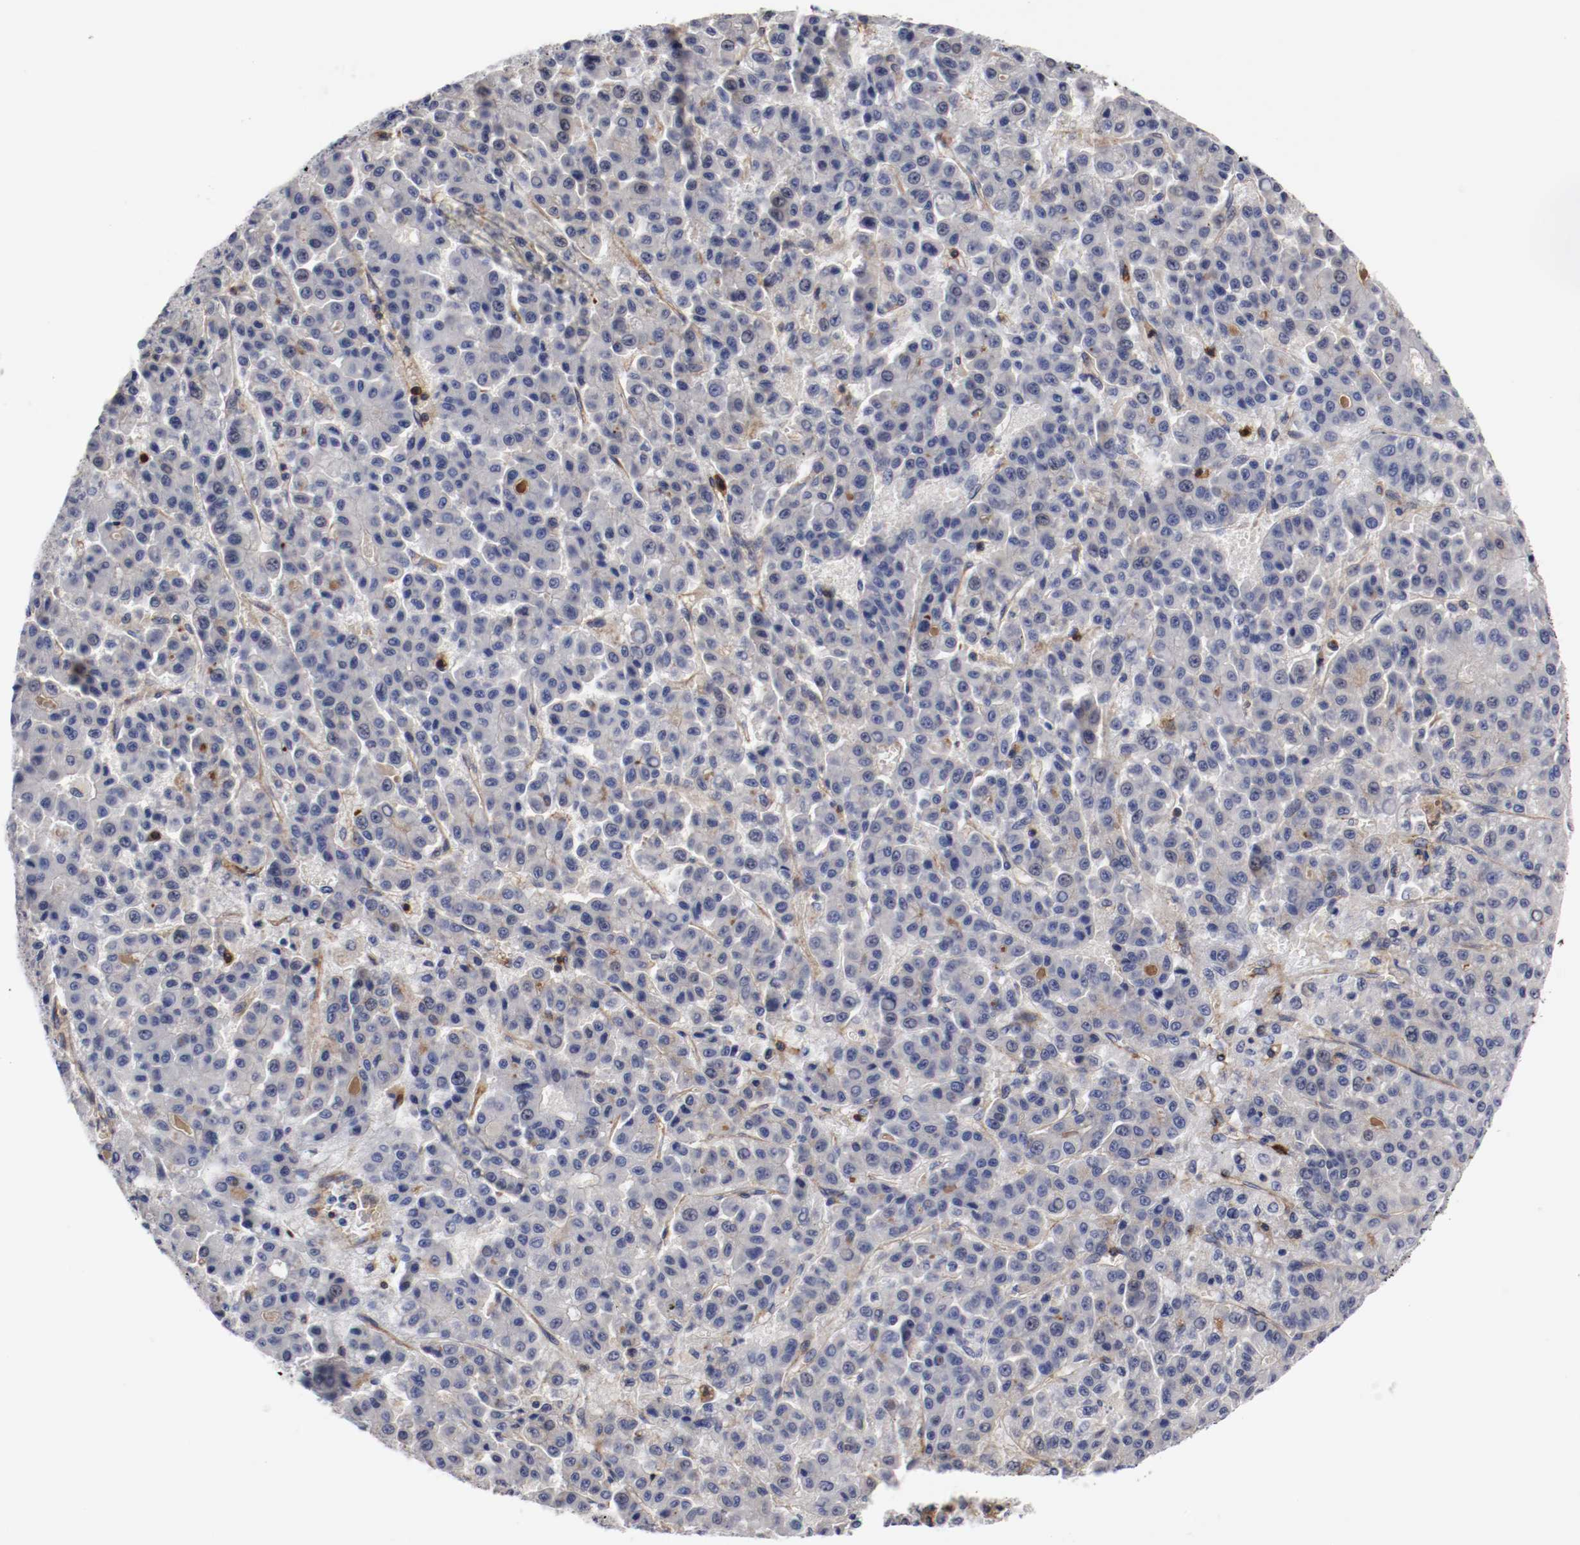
{"staining": {"intensity": "negative", "quantity": "none", "location": "none"}, "tissue": "liver cancer", "cell_type": "Tumor cells", "image_type": "cancer", "snomed": [{"axis": "morphology", "description": "Carcinoma, Hepatocellular, NOS"}, {"axis": "topography", "description": "Liver"}], "caption": "High magnification brightfield microscopy of hepatocellular carcinoma (liver) stained with DAB (brown) and counterstained with hematoxylin (blue): tumor cells show no significant staining. Brightfield microscopy of immunohistochemistry (IHC) stained with DAB (brown) and hematoxylin (blue), captured at high magnification.", "gene": "IFITM1", "patient": {"sex": "male", "age": 70}}